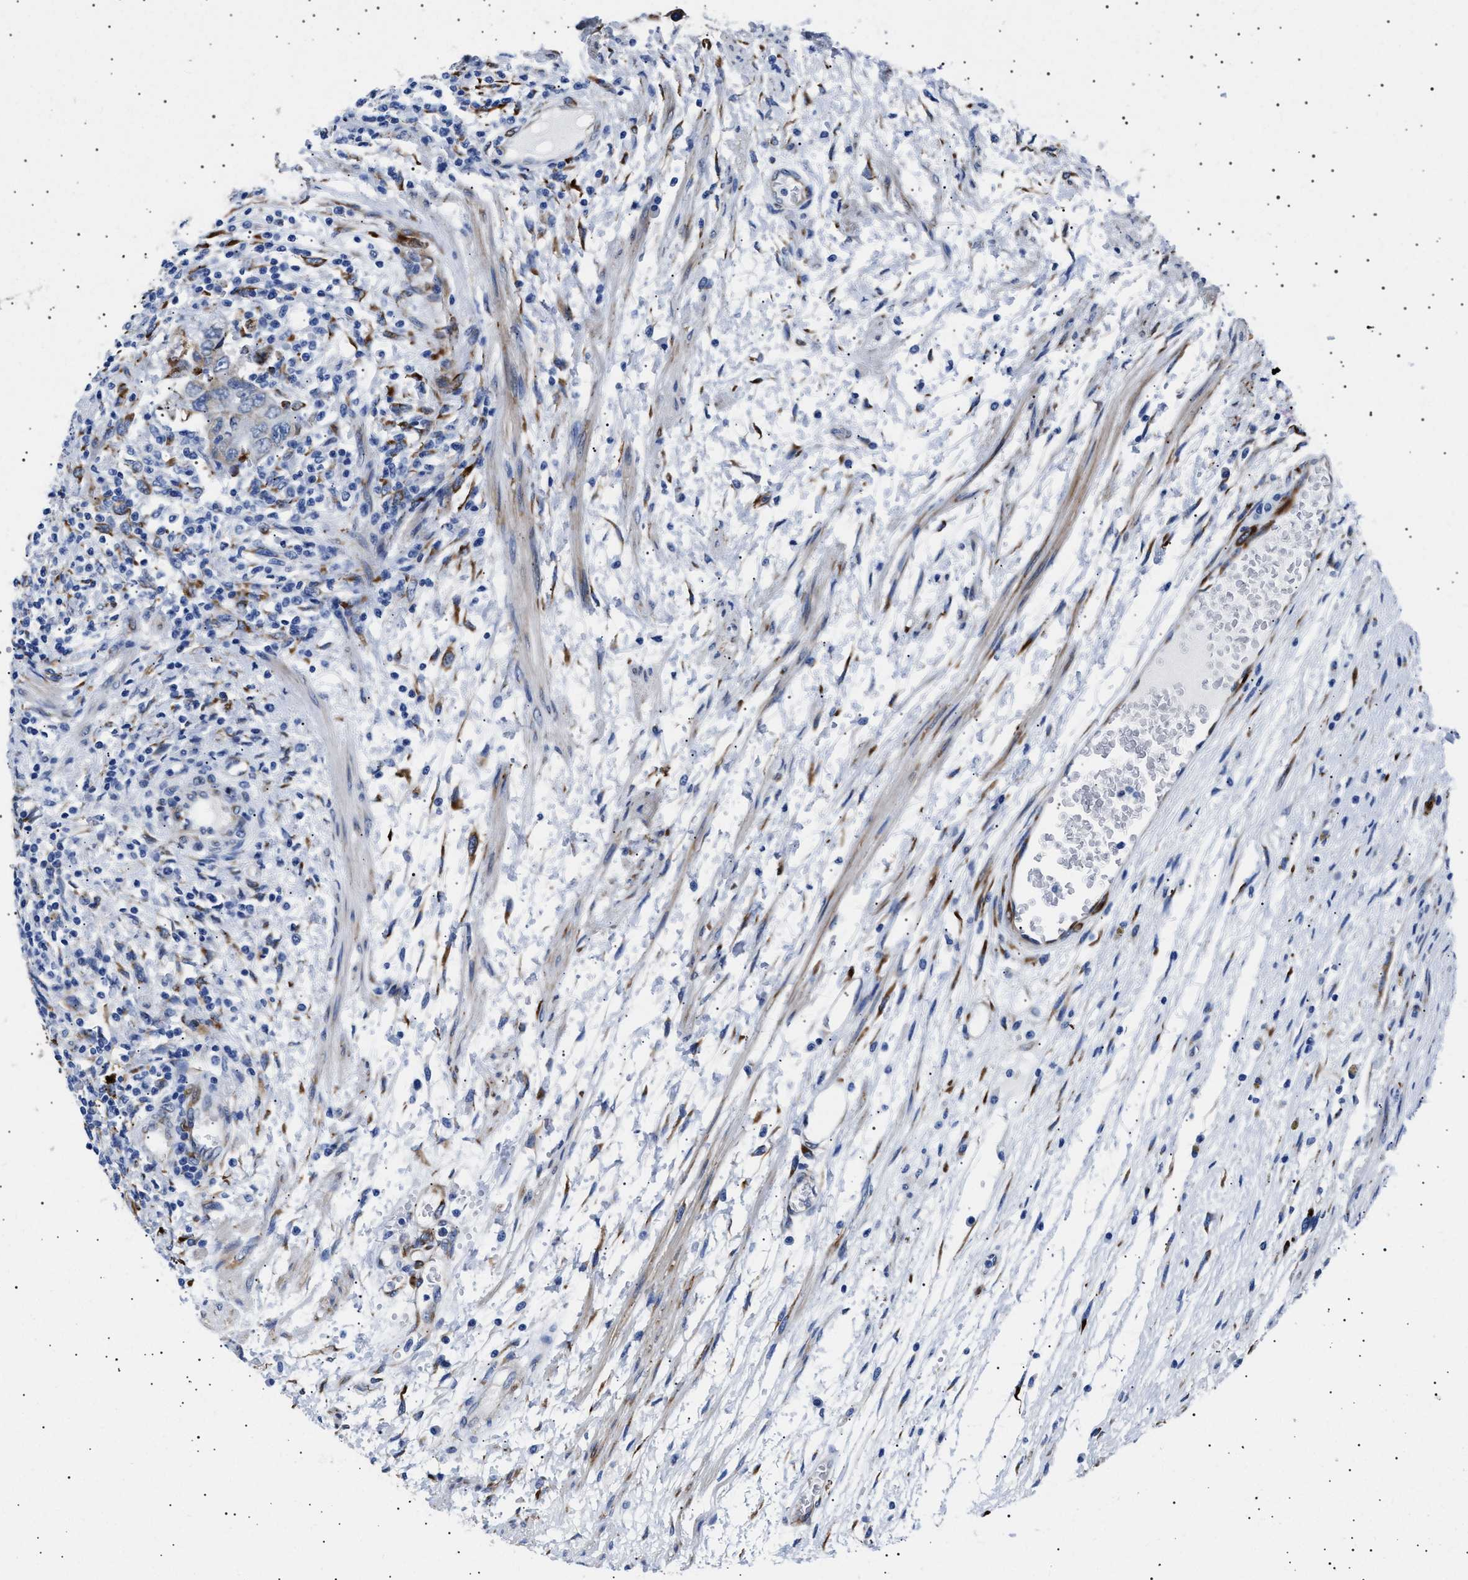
{"staining": {"intensity": "negative", "quantity": "none", "location": "none"}, "tissue": "testis cancer", "cell_type": "Tumor cells", "image_type": "cancer", "snomed": [{"axis": "morphology", "description": "Carcinoma, Embryonal, NOS"}, {"axis": "topography", "description": "Testis"}], "caption": "Protein analysis of testis cancer displays no significant staining in tumor cells.", "gene": "HEMGN", "patient": {"sex": "male", "age": 26}}